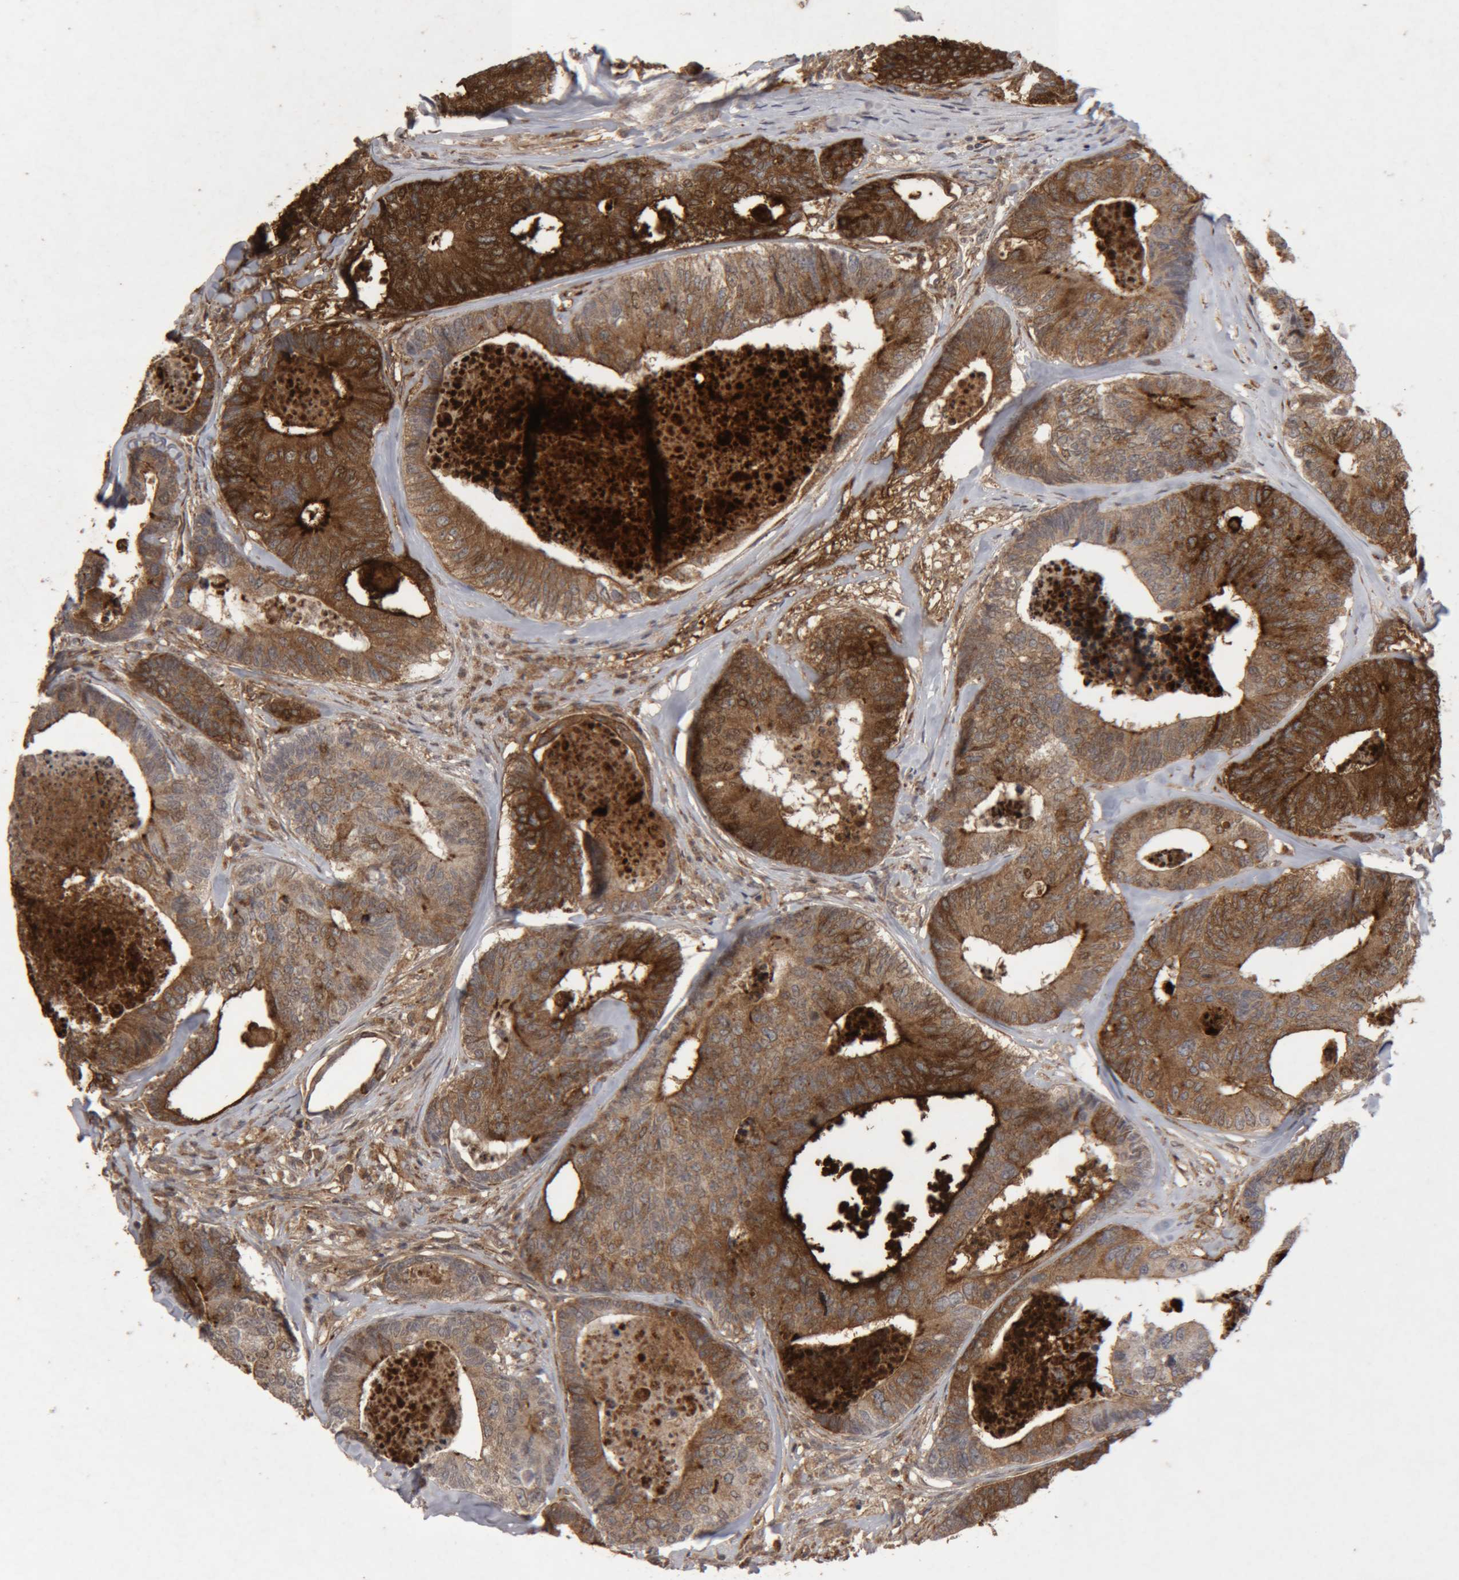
{"staining": {"intensity": "strong", "quantity": ">75%", "location": "cytoplasmic/membranous"}, "tissue": "colorectal cancer", "cell_type": "Tumor cells", "image_type": "cancer", "snomed": [{"axis": "morphology", "description": "Adenocarcinoma, NOS"}, {"axis": "topography", "description": "Colon"}], "caption": "DAB immunohistochemical staining of colorectal cancer (adenocarcinoma) exhibits strong cytoplasmic/membranous protein staining in approximately >75% of tumor cells.", "gene": "MEP1A", "patient": {"sex": "female", "age": 67}}